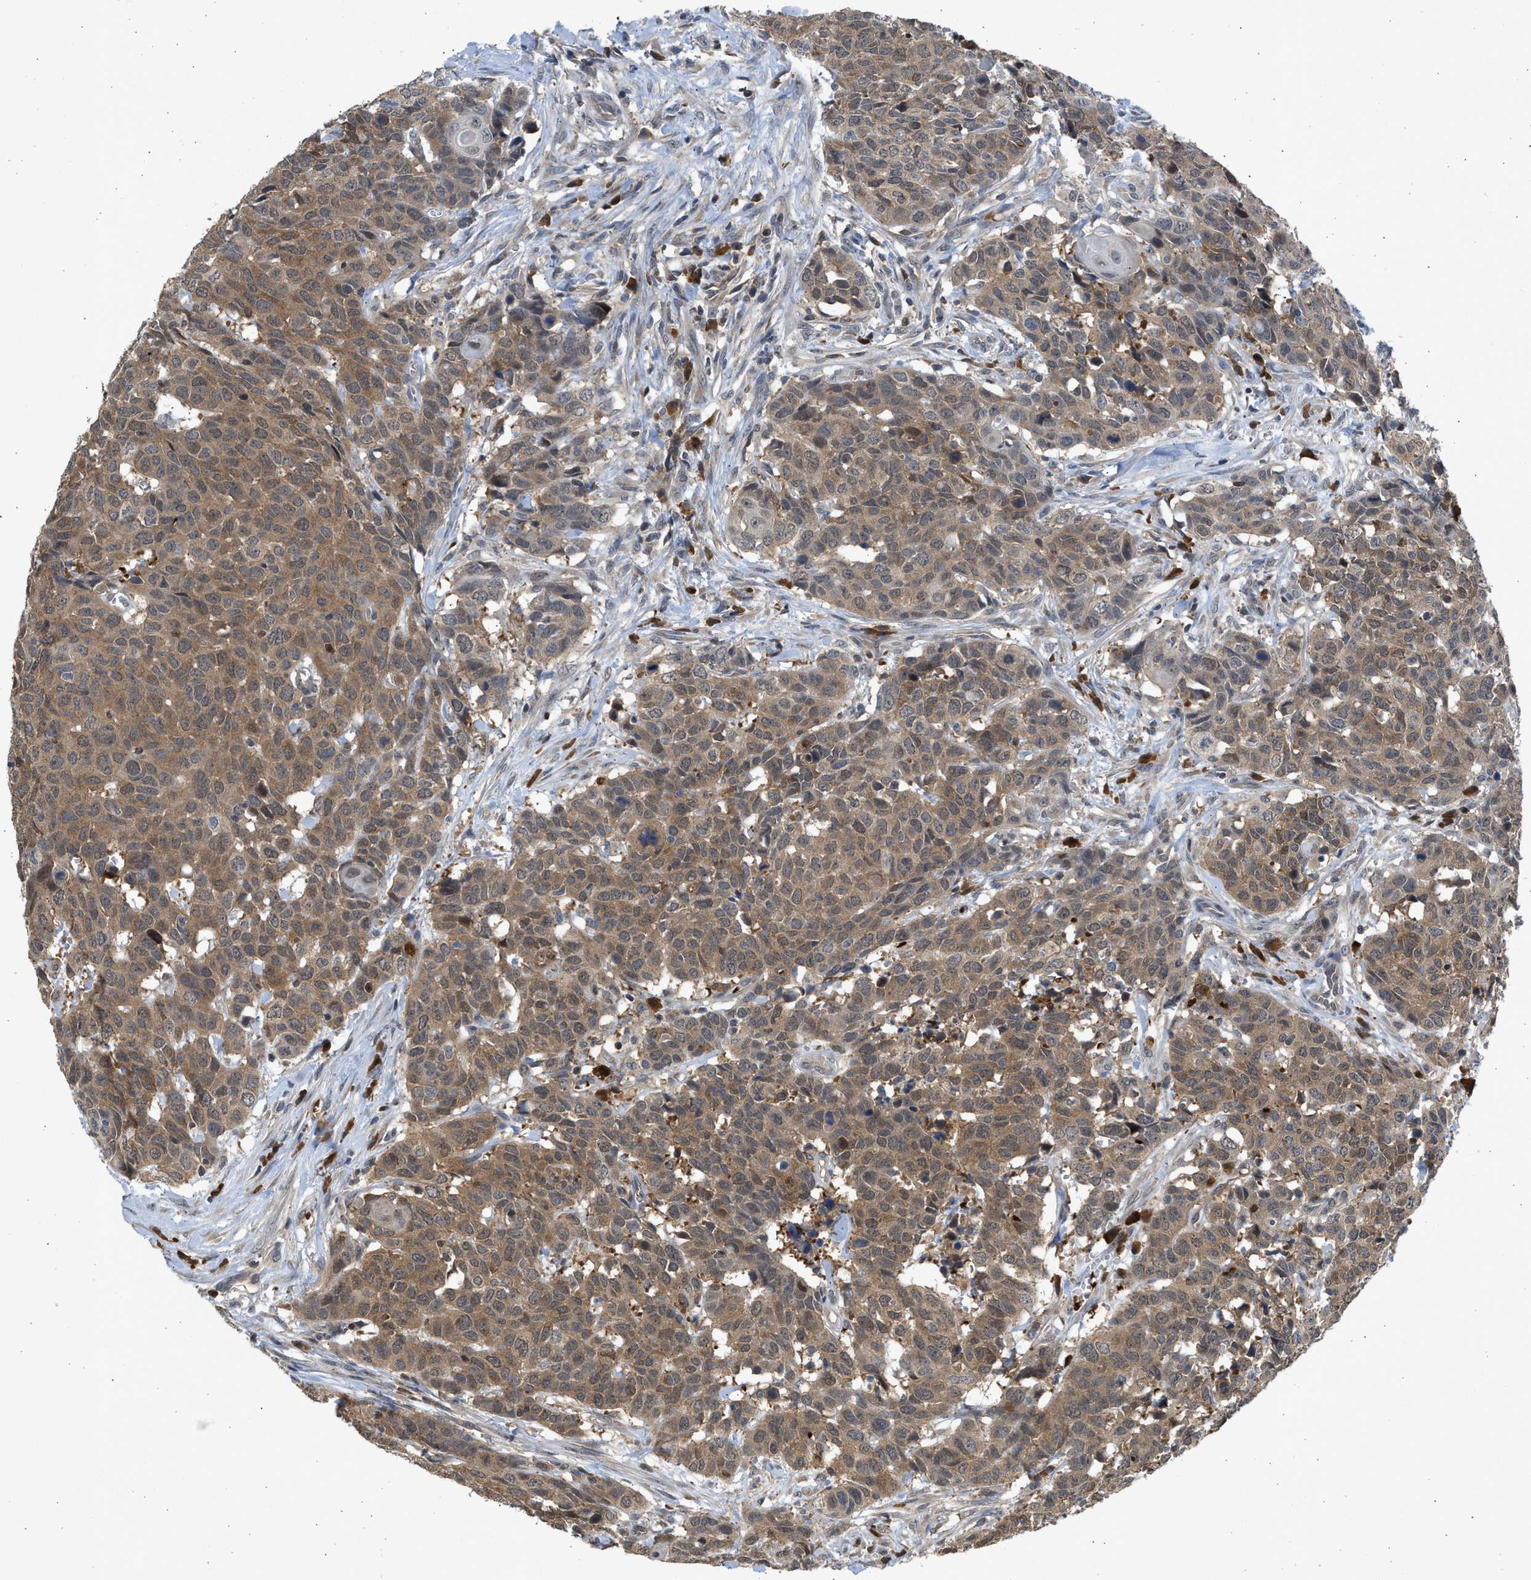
{"staining": {"intensity": "moderate", "quantity": ">75%", "location": "cytoplasmic/membranous"}, "tissue": "head and neck cancer", "cell_type": "Tumor cells", "image_type": "cancer", "snomed": [{"axis": "morphology", "description": "Squamous cell carcinoma, NOS"}, {"axis": "topography", "description": "Head-Neck"}], "caption": "Protein staining of head and neck cancer (squamous cell carcinoma) tissue exhibits moderate cytoplasmic/membranous positivity in approximately >75% of tumor cells.", "gene": "MAPK7", "patient": {"sex": "male", "age": 66}}